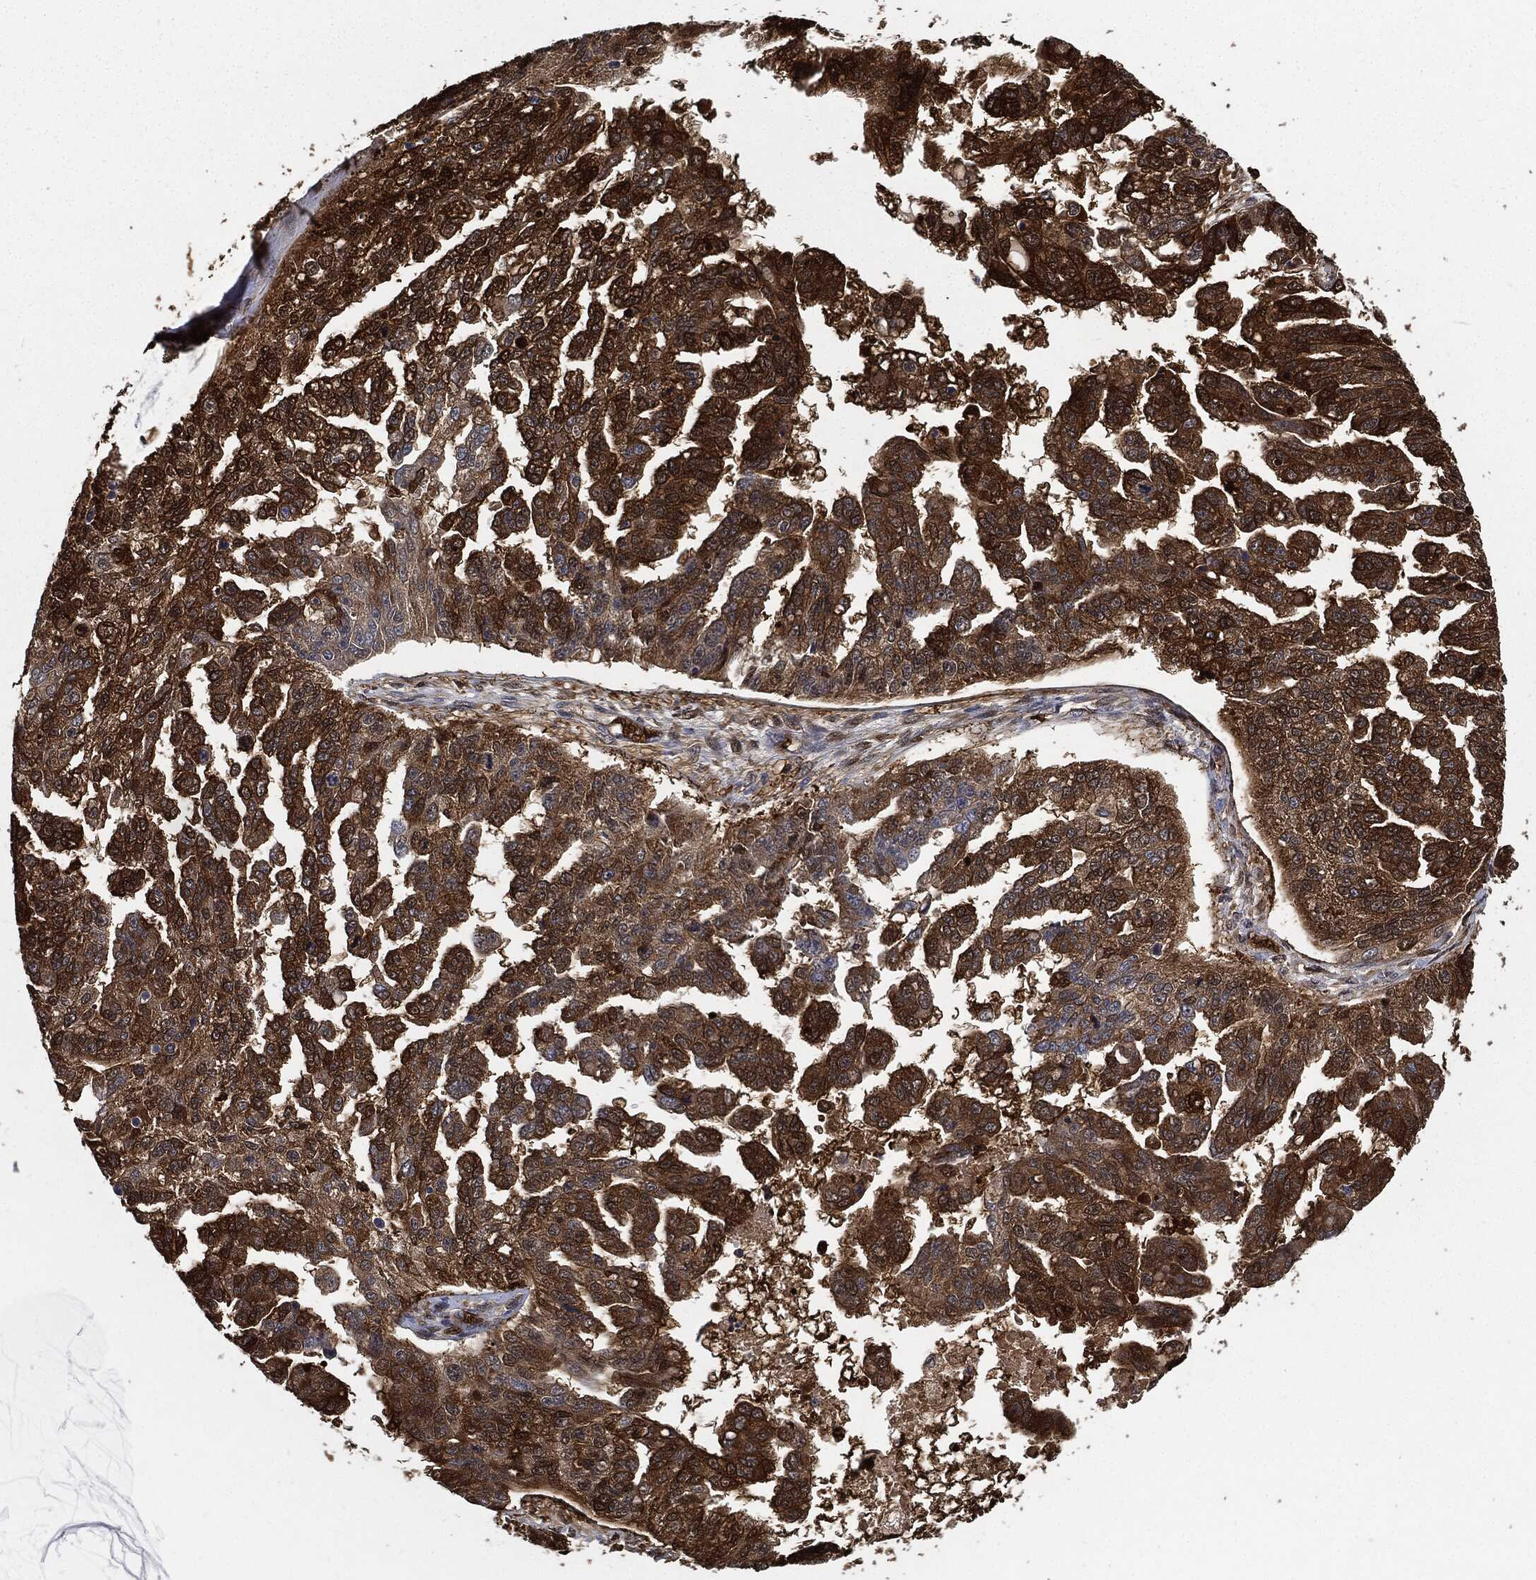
{"staining": {"intensity": "strong", "quantity": ">75%", "location": "cytoplasmic/membranous"}, "tissue": "ovarian cancer", "cell_type": "Tumor cells", "image_type": "cancer", "snomed": [{"axis": "morphology", "description": "Cystadenocarcinoma, serous, NOS"}, {"axis": "topography", "description": "Ovary"}], "caption": "Immunohistochemistry (IHC) (DAB) staining of ovarian serous cystadenocarcinoma demonstrates strong cytoplasmic/membranous protein expression in about >75% of tumor cells.", "gene": "PRDX2", "patient": {"sex": "female", "age": 58}}